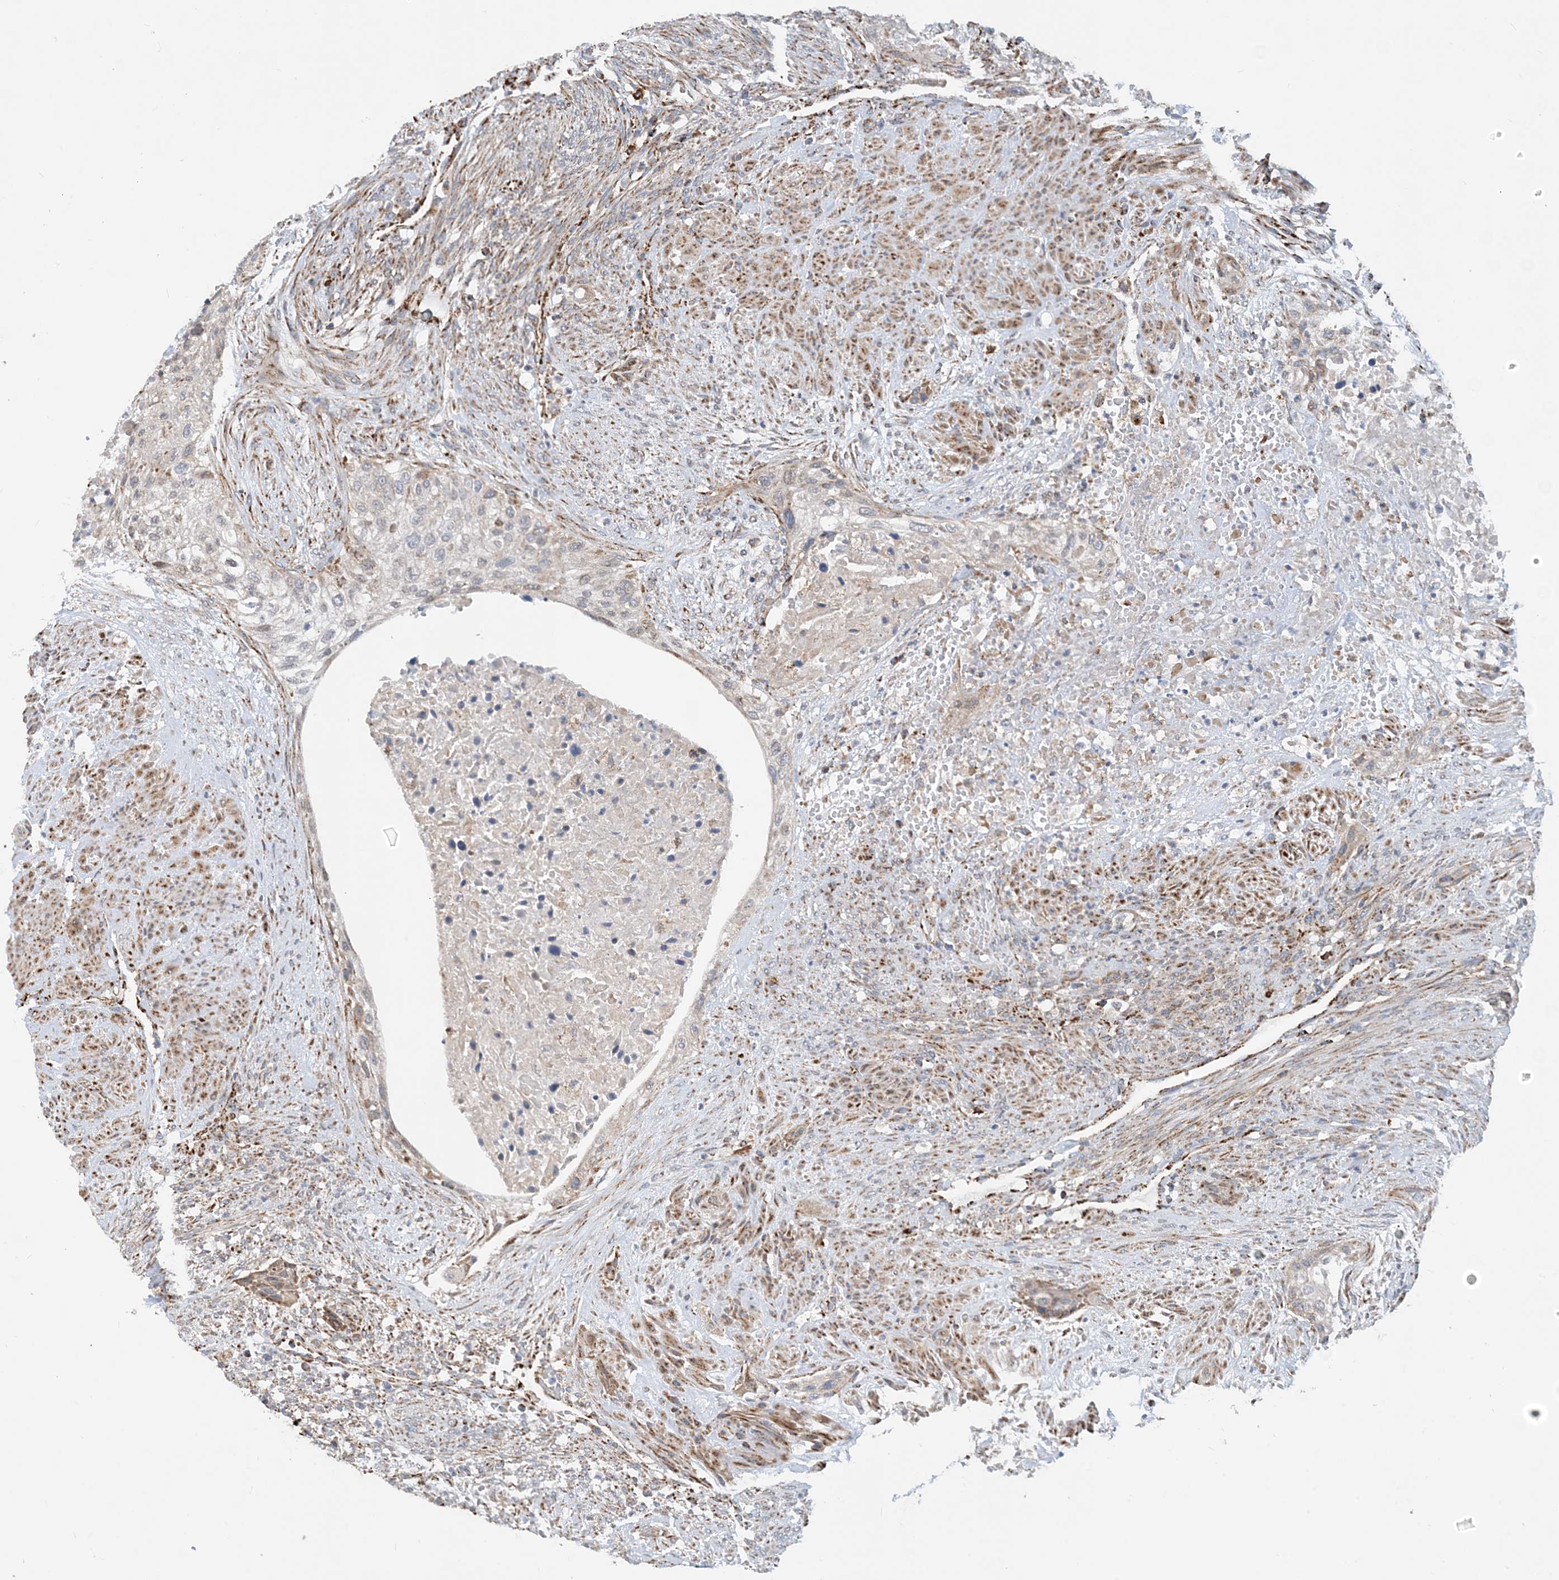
{"staining": {"intensity": "weak", "quantity": "<25%", "location": "cytoplasmic/membranous"}, "tissue": "urothelial cancer", "cell_type": "Tumor cells", "image_type": "cancer", "snomed": [{"axis": "morphology", "description": "Urothelial carcinoma, High grade"}, {"axis": "topography", "description": "Urinary bladder"}], "caption": "Immunohistochemistry micrograph of neoplastic tissue: human urothelial cancer stained with DAB shows no significant protein expression in tumor cells.", "gene": "PCDHGA1", "patient": {"sex": "male", "age": 35}}